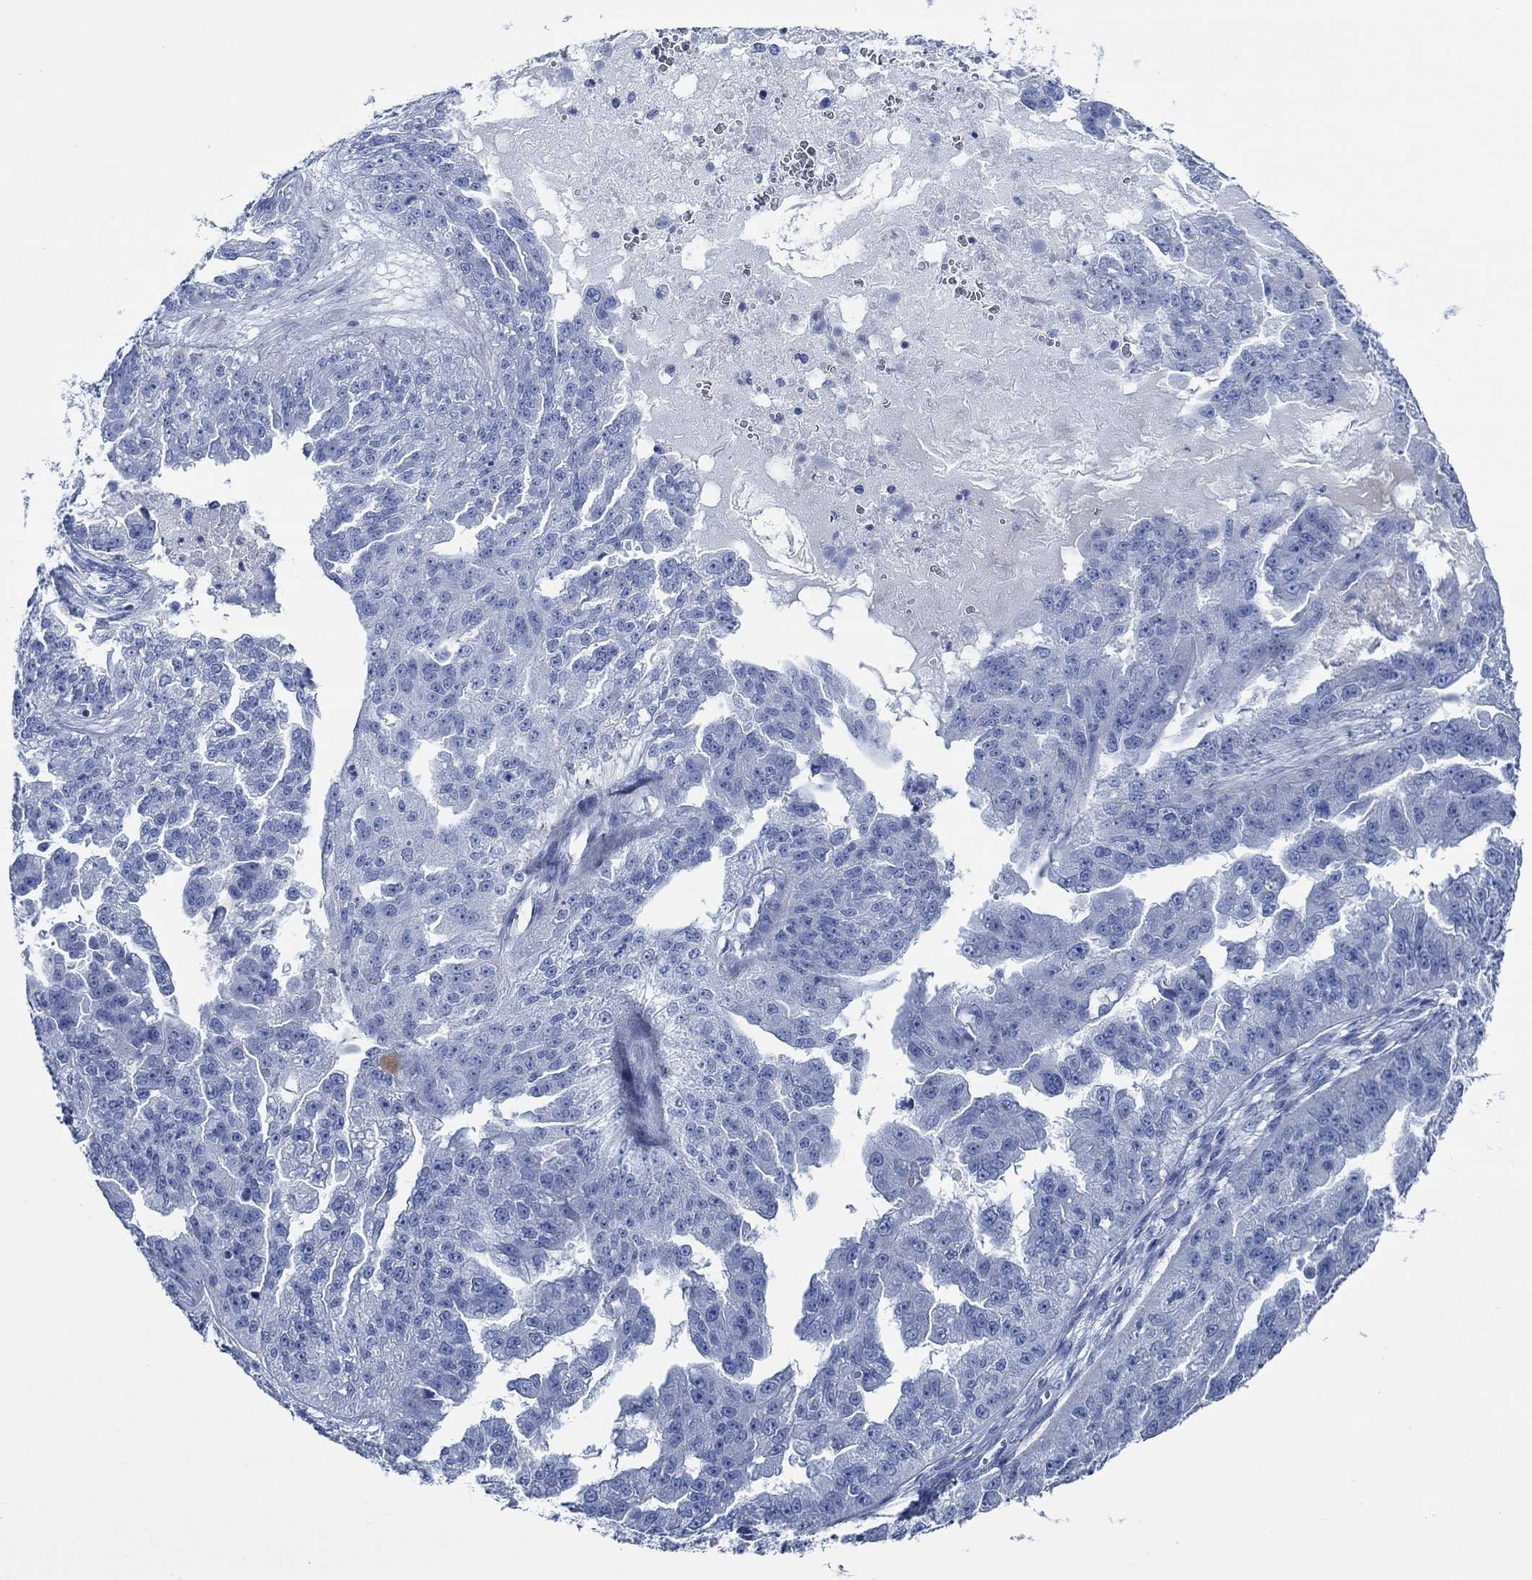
{"staining": {"intensity": "negative", "quantity": "none", "location": "none"}, "tissue": "ovarian cancer", "cell_type": "Tumor cells", "image_type": "cancer", "snomed": [{"axis": "morphology", "description": "Cystadenocarcinoma, serous, NOS"}, {"axis": "topography", "description": "Ovary"}], "caption": "Tumor cells are negative for brown protein staining in ovarian cancer (serous cystadenocarcinoma).", "gene": "SVEP1", "patient": {"sex": "female", "age": 58}}